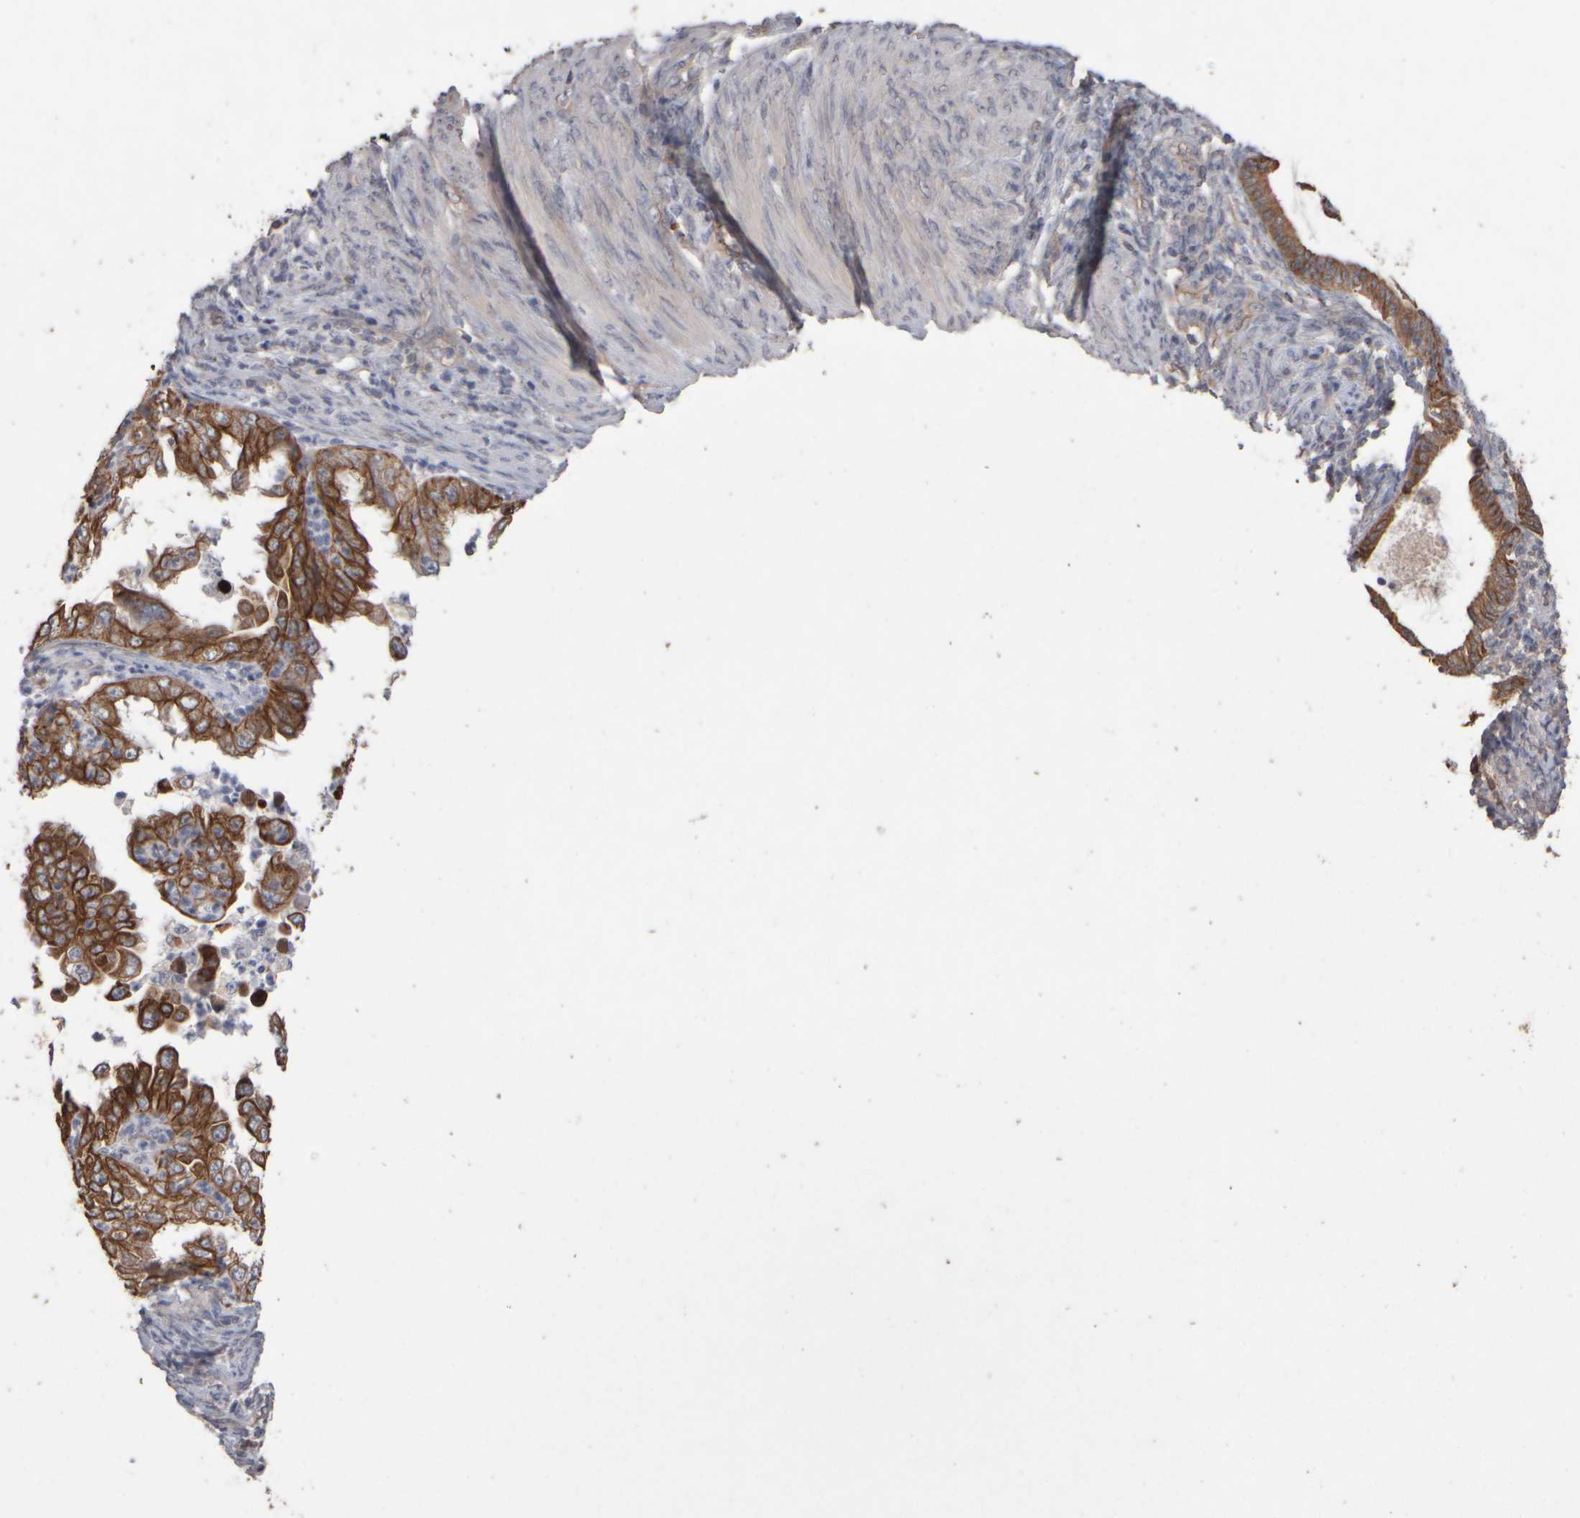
{"staining": {"intensity": "moderate", "quantity": ">75%", "location": "cytoplasmic/membranous"}, "tissue": "endometrial cancer", "cell_type": "Tumor cells", "image_type": "cancer", "snomed": [{"axis": "morphology", "description": "Adenocarcinoma, NOS"}, {"axis": "topography", "description": "Endometrium"}], "caption": "Tumor cells exhibit medium levels of moderate cytoplasmic/membranous positivity in about >75% of cells in human adenocarcinoma (endometrial).", "gene": "EPHX2", "patient": {"sex": "female", "age": 85}}